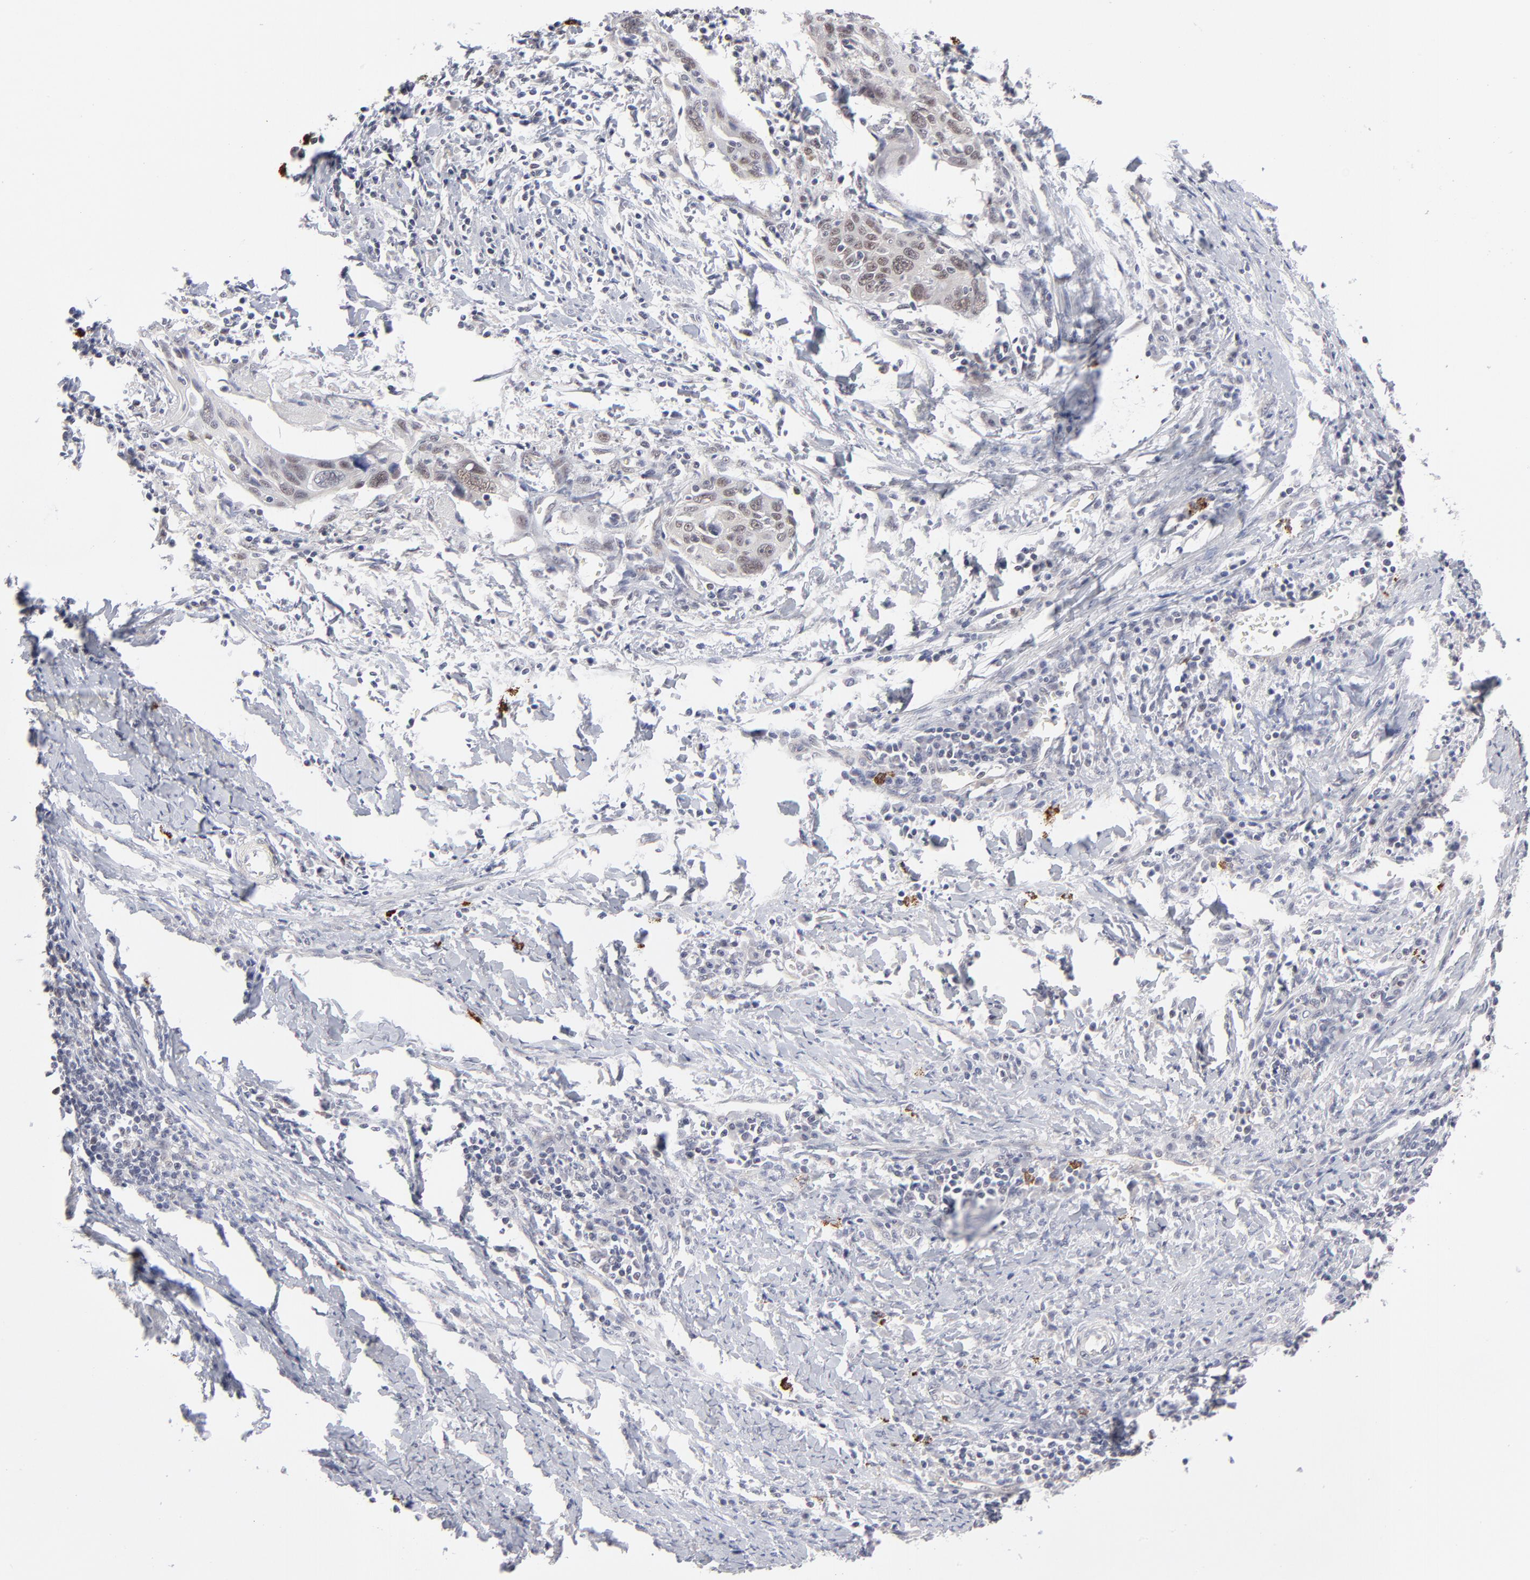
{"staining": {"intensity": "weak", "quantity": "25%-75%", "location": "cytoplasmic/membranous,nuclear"}, "tissue": "cervical cancer", "cell_type": "Tumor cells", "image_type": "cancer", "snomed": [{"axis": "morphology", "description": "Squamous cell carcinoma, NOS"}, {"axis": "topography", "description": "Cervix"}], "caption": "DAB (3,3'-diaminobenzidine) immunohistochemical staining of human squamous cell carcinoma (cervical) shows weak cytoplasmic/membranous and nuclear protein expression in about 25%-75% of tumor cells.", "gene": "NBN", "patient": {"sex": "female", "age": 54}}